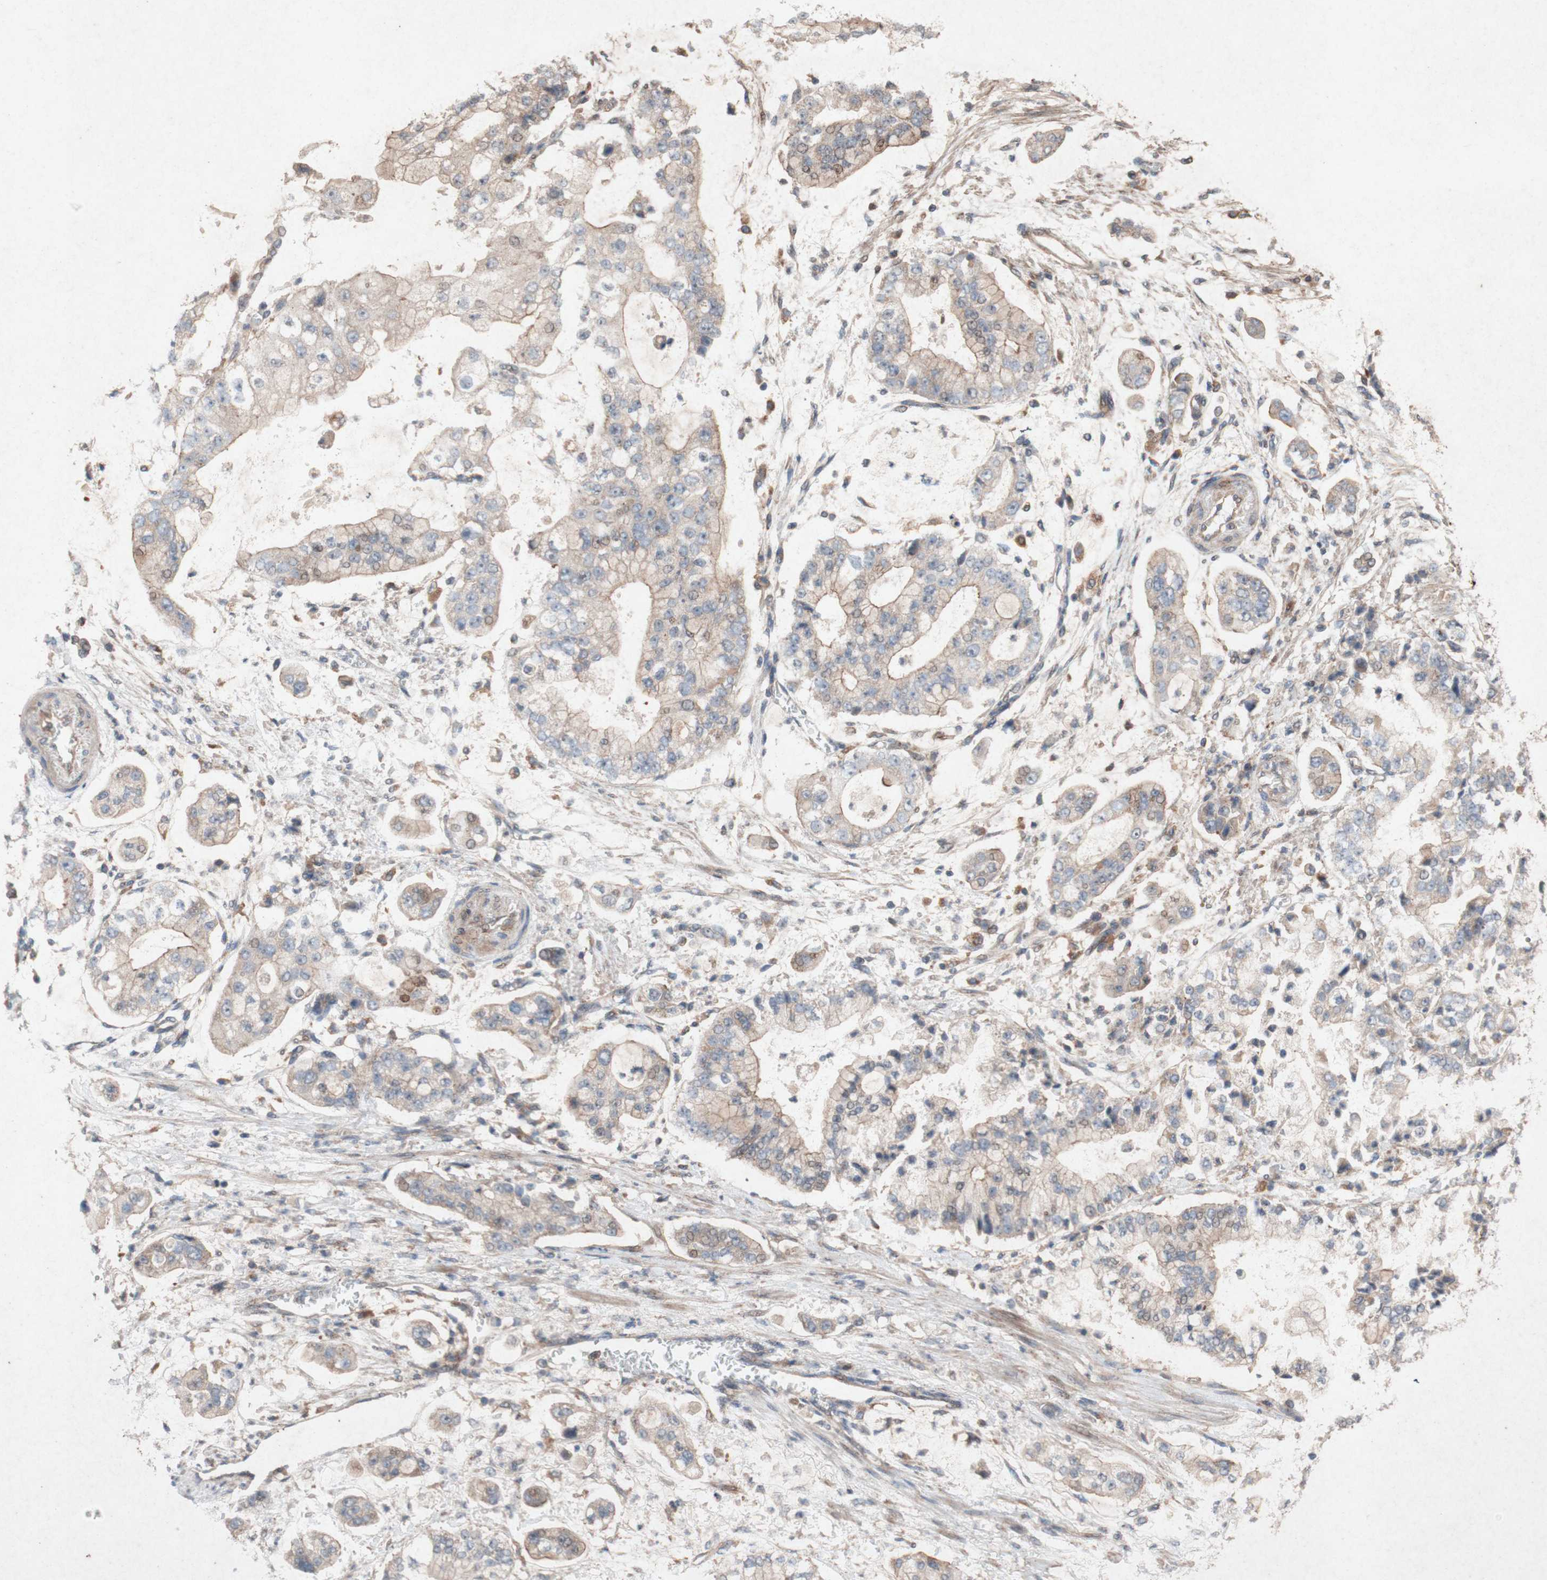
{"staining": {"intensity": "weak", "quantity": ">75%", "location": "cytoplasmic/membranous"}, "tissue": "stomach cancer", "cell_type": "Tumor cells", "image_type": "cancer", "snomed": [{"axis": "morphology", "description": "Adenocarcinoma, NOS"}, {"axis": "topography", "description": "Stomach"}], "caption": "Stomach cancer stained with a protein marker reveals weak staining in tumor cells.", "gene": "ATP6V1F", "patient": {"sex": "male", "age": 76}}